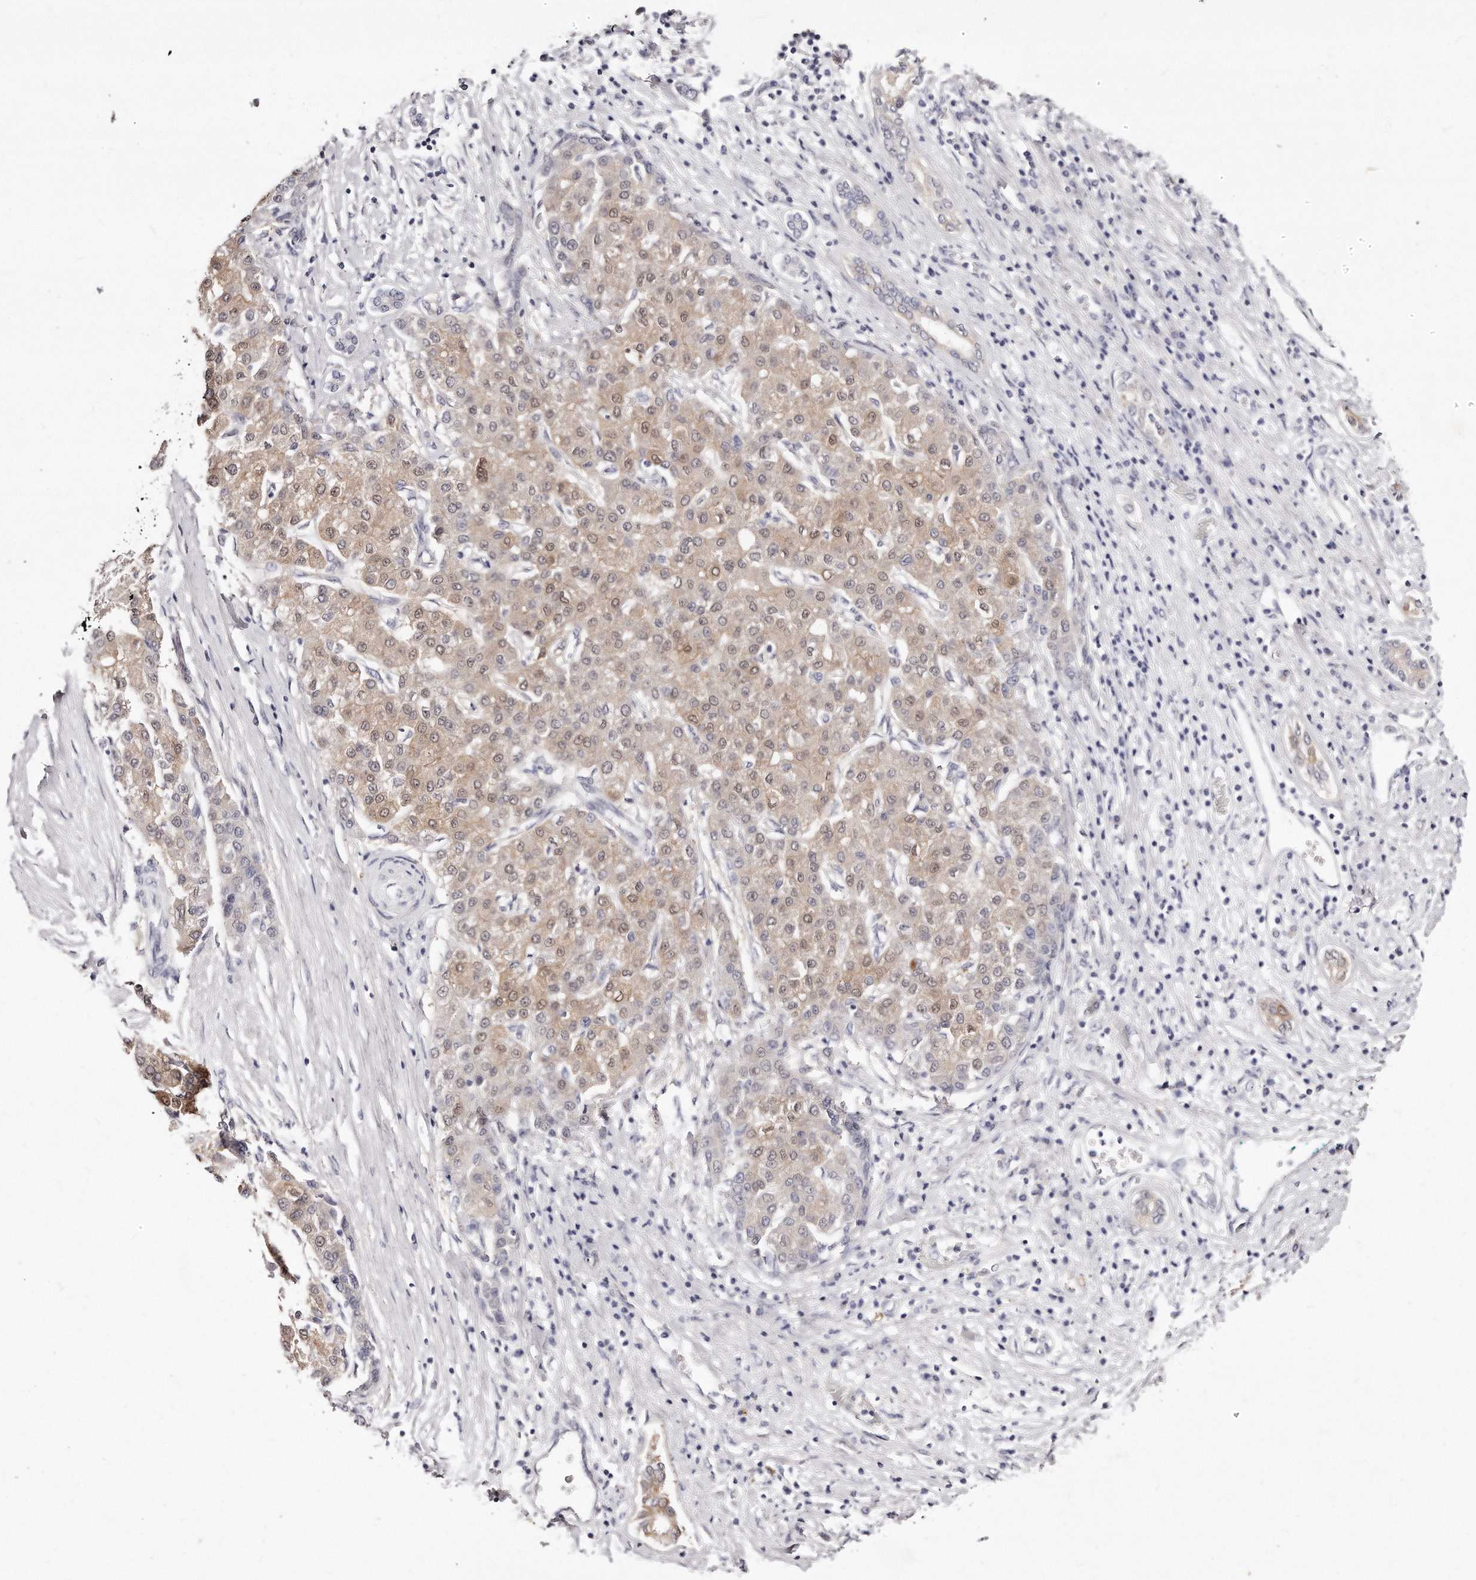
{"staining": {"intensity": "weak", "quantity": "25%-75%", "location": "cytoplasmic/membranous,nuclear"}, "tissue": "liver cancer", "cell_type": "Tumor cells", "image_type": "cancer", "snomed": [{"axis": "morphology", "description": "Carcinoma, Hepatocellular, NOS"}, {"axis": "topography", "description": "Liver"}], "caption": "Protein staining of liver hepatocellular carcinoma tissue demonstrates weak cytoplasmic/membranous and nuclear positivity in approximately 25%-75% of tumor cells. (DAB (3,3'-diaminobenzidine) IHC, brown staining for protein, blue staining for nuclei).", "gene": "GDA", "patient": {"sex": "male", "age": 65}}